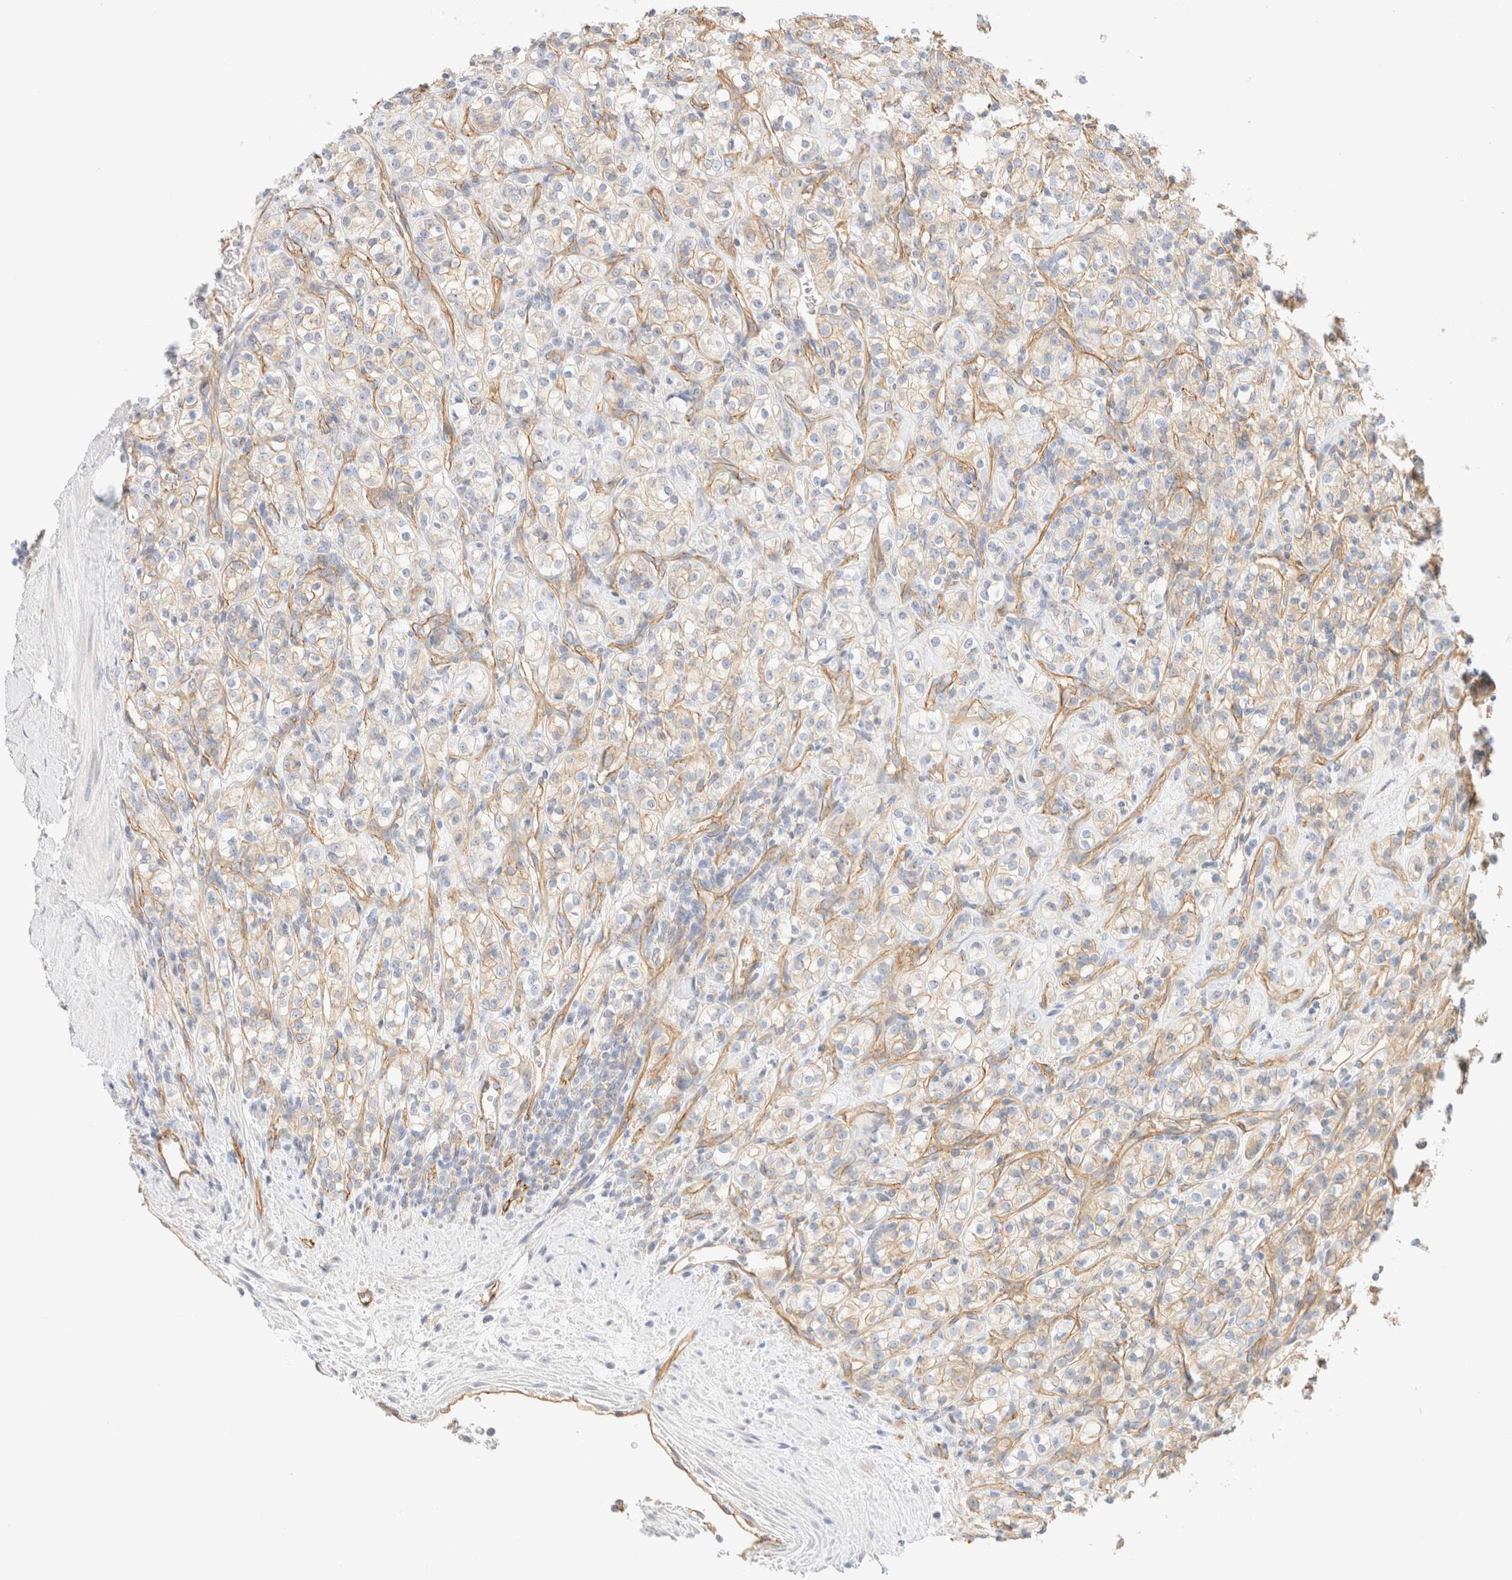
{"staining": {"intensity": "weak", "quantity": ">75%", "location": "cytoplasmic/membranous"}, "tissue": "renal cancer", "cell_type": "Tumor cells", "image_type": "cancer", "snomed": [{"axis": "morphology", "description": "Adenocarcinoma, NOS"}, {"axis": "topography", "description": "Kidney"}], "caption": "Immunohistochemical staining of renal cancer (adenocarcinoma) demonstrates weak cytoplasmic/membranous protein expression in approximately >75% of tumor cells. (Brightfield microscopy of DAB IHC at high magnification).", "gene": "CYB5R4", "patient": {"sex": "male", "age": 77}}